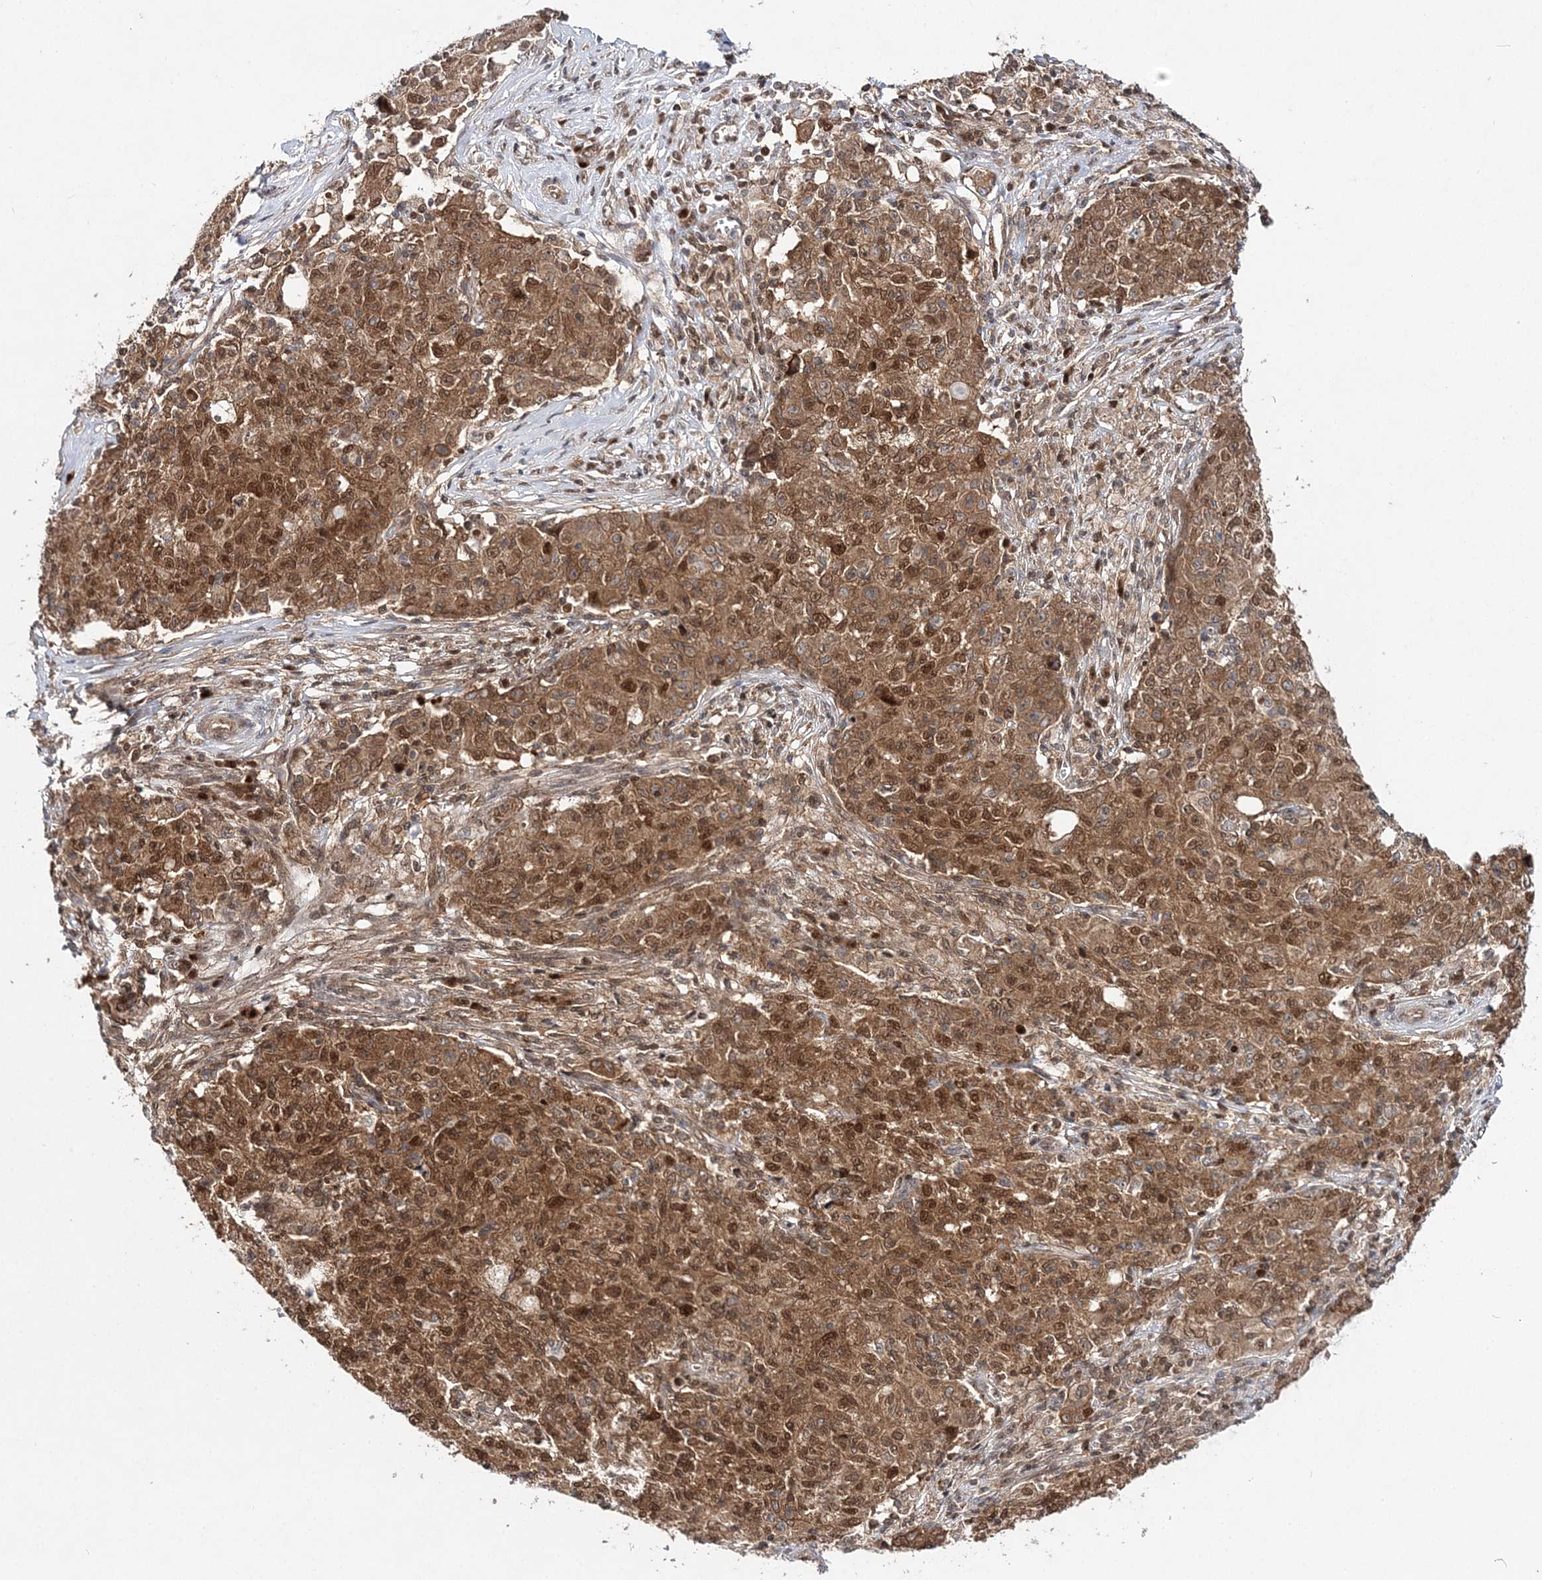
{"staining": {"intensity": "moderate", "quantity": ">75%", "location": "cytoplasmic/membranous,nuclear"}, "tissue": "ovarian cancer", "cell_type": "Tumor cells", "image_type": "cancer", "snomed": [{"axis": "morphology", "description": "Carcinoma, endometroid"}, {"axis": "topography", "description": "Ovary"}], "caption": "Immunohistochemical staining of ovarian cancer (endometroid carcinoma) demonstrates medium levels of moderate cytoplasmic/membranous and nuclear expression in about >75% of tumor cells.", "gene": "NIF3L1", "patient": {"sex": "female", "age": 42}}